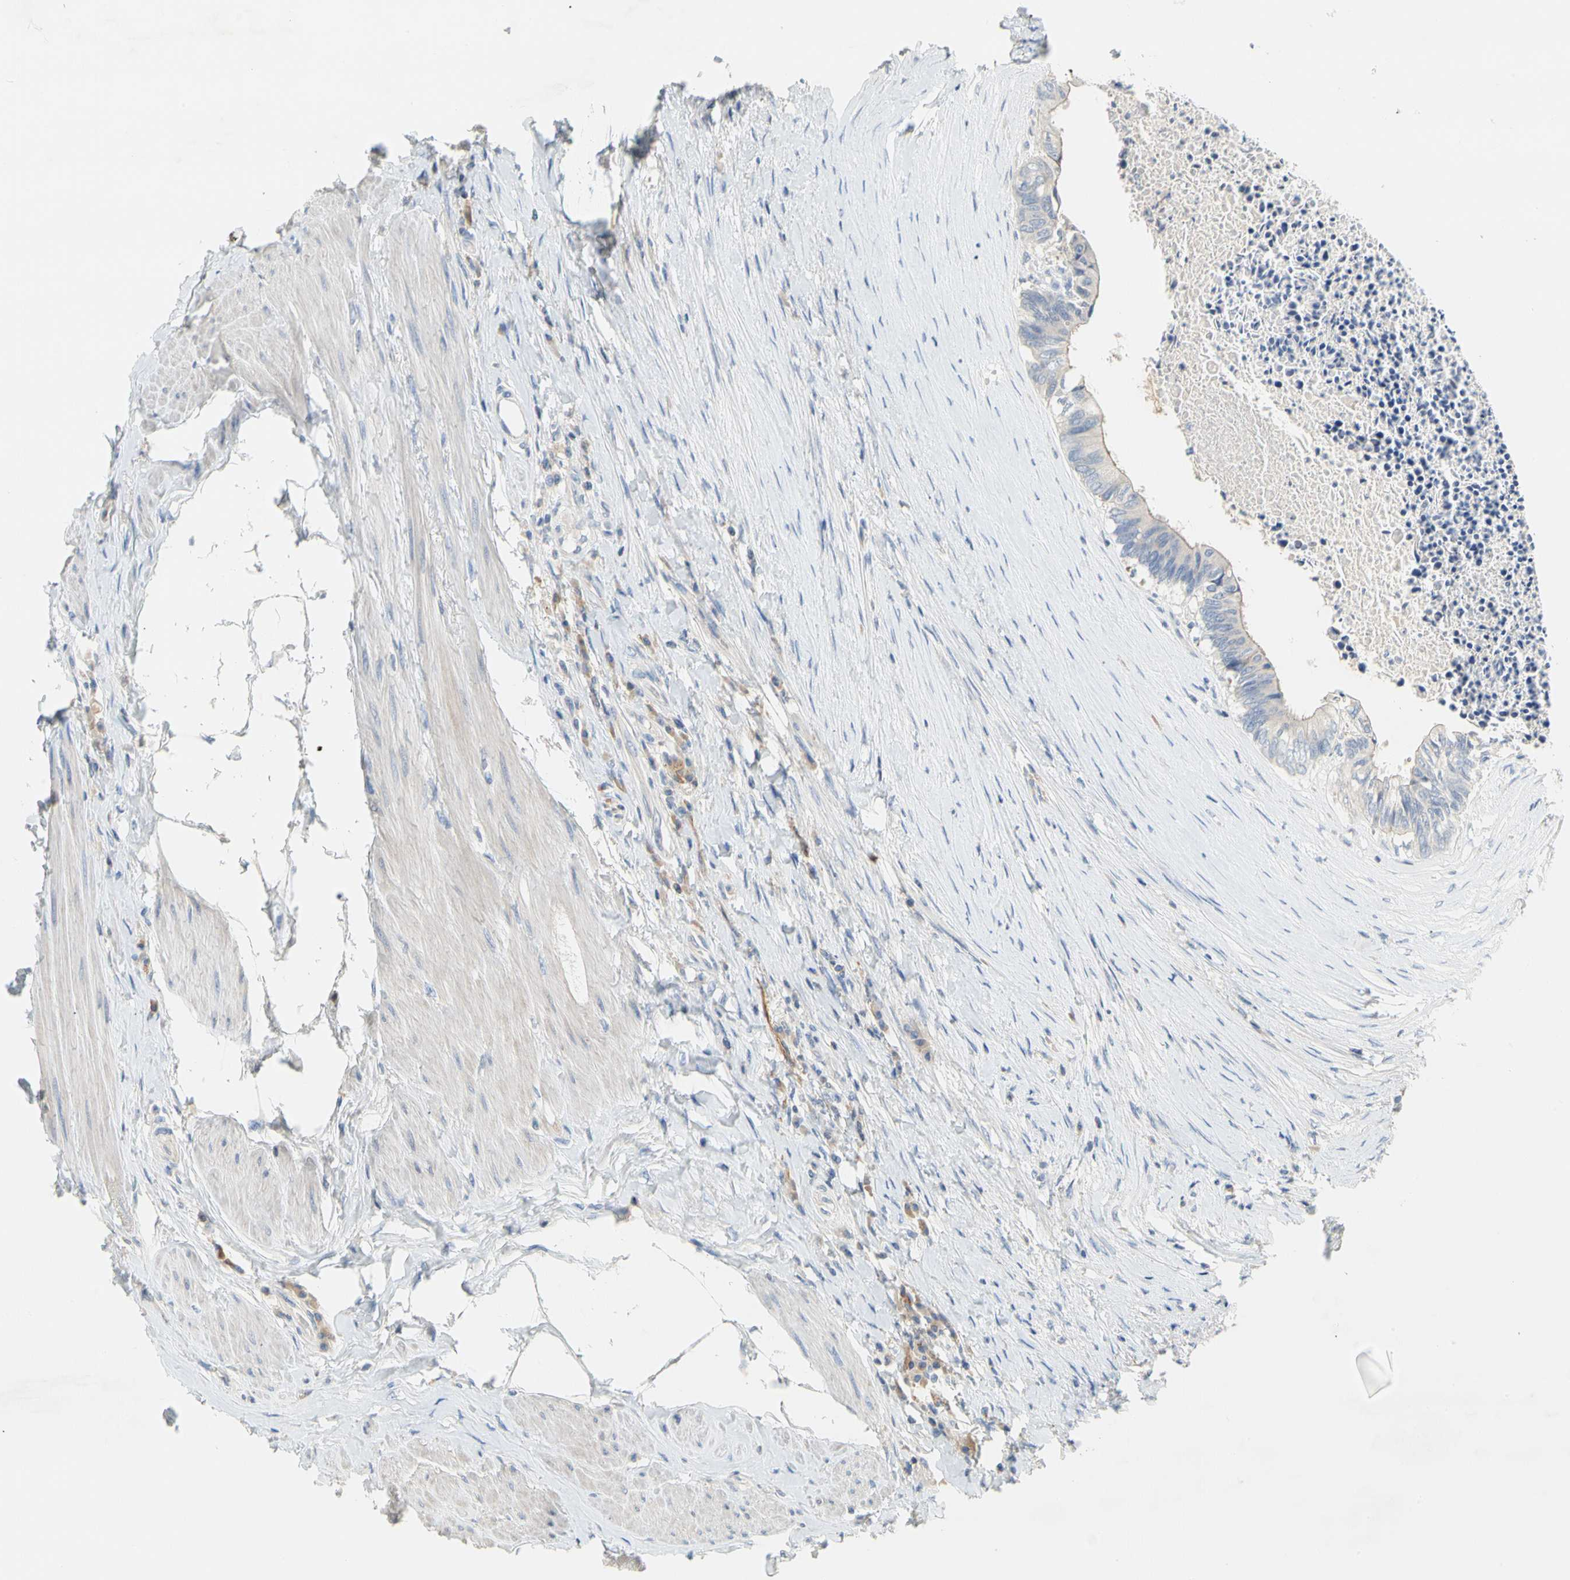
{"staining": {"intensity": "negative", "quantity": "none", "location": "none"}, "tissue": "colorectal cancer", "cell_type": "Tumor cells", "image_type": "cancer", "snomed": [{"axis": "morphology", "description": "Adenocarcinoma, NOS"}, {"axis": "topography", "description": "Rectum"}], "caption": "Tumor cells are negative for brown protein staining in colorectal cancer (adenocarcinoma). (Stains: DAB (3,3'-diaminobenzidine) immunohistochemistry with hematoxylin counter stain, Microscopy: brightfield microscopy at high magnification).", "gene": "CCM2L", "patient": {"sex": "male", "age": 63}}